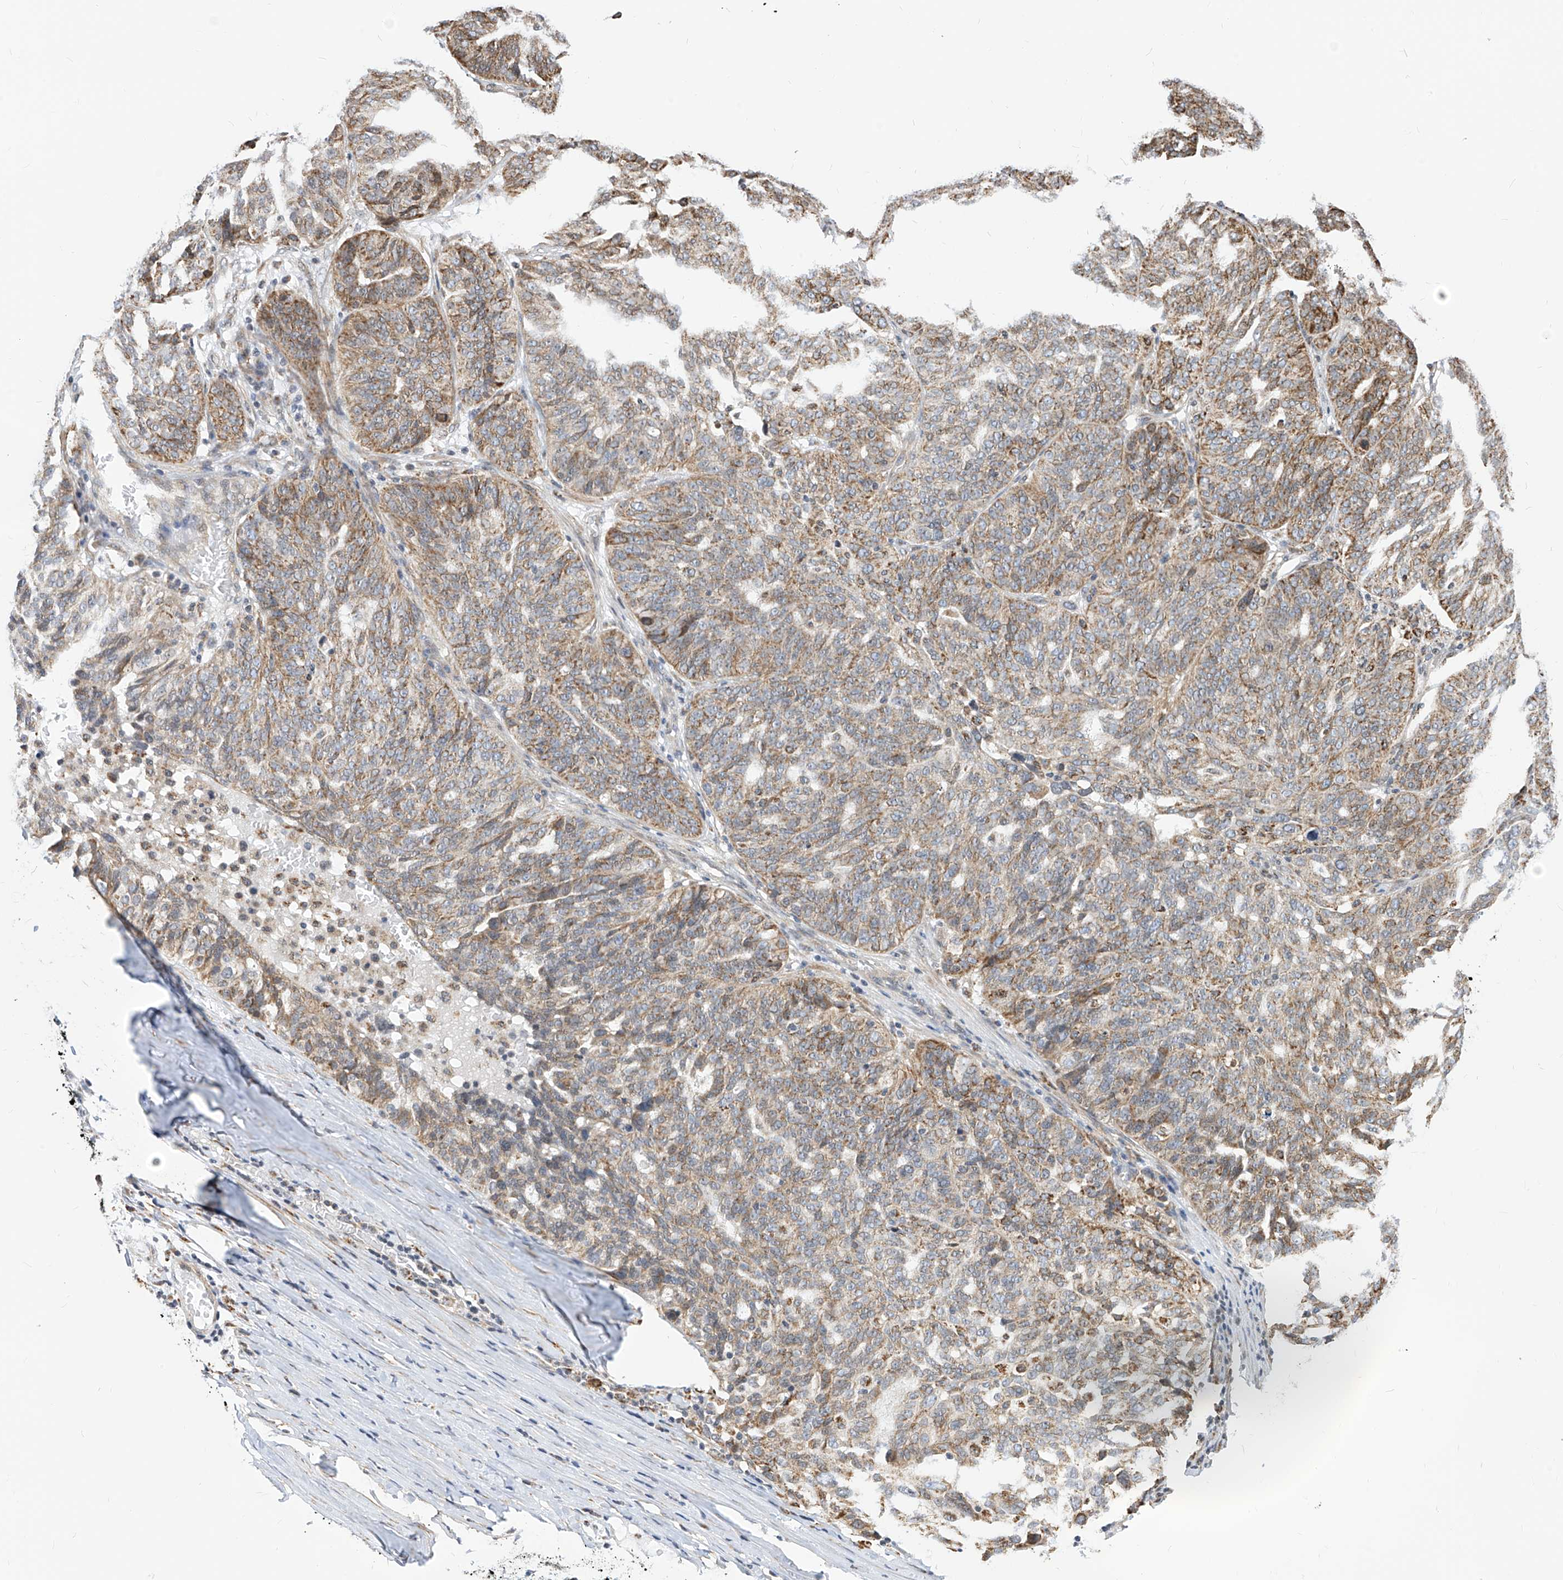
{"staining": {"intensity": "moderate", "quantity": ">75%", "location": "cytoplasmic/membranous"}, "tissue": "ovarian cancer", "cell_type": "Tumor cells", "image_type": "cancer", "snomed": [{"axis": "morphology", "description": "Cystadenocarcinoma, serous, NOS"}, {"axis": "topography", "description": "Ovary"}], "caption": "A photomicrograph showing moderate cytoplasmic/membranous positivity in about >75% of tumor cells in ovarian cancer (serous cystadenocarcinoma), as visualized by brown immunohistochemical staining.", "gene": "TTLL8", "patient": {"sex": "female", "age": 59}}